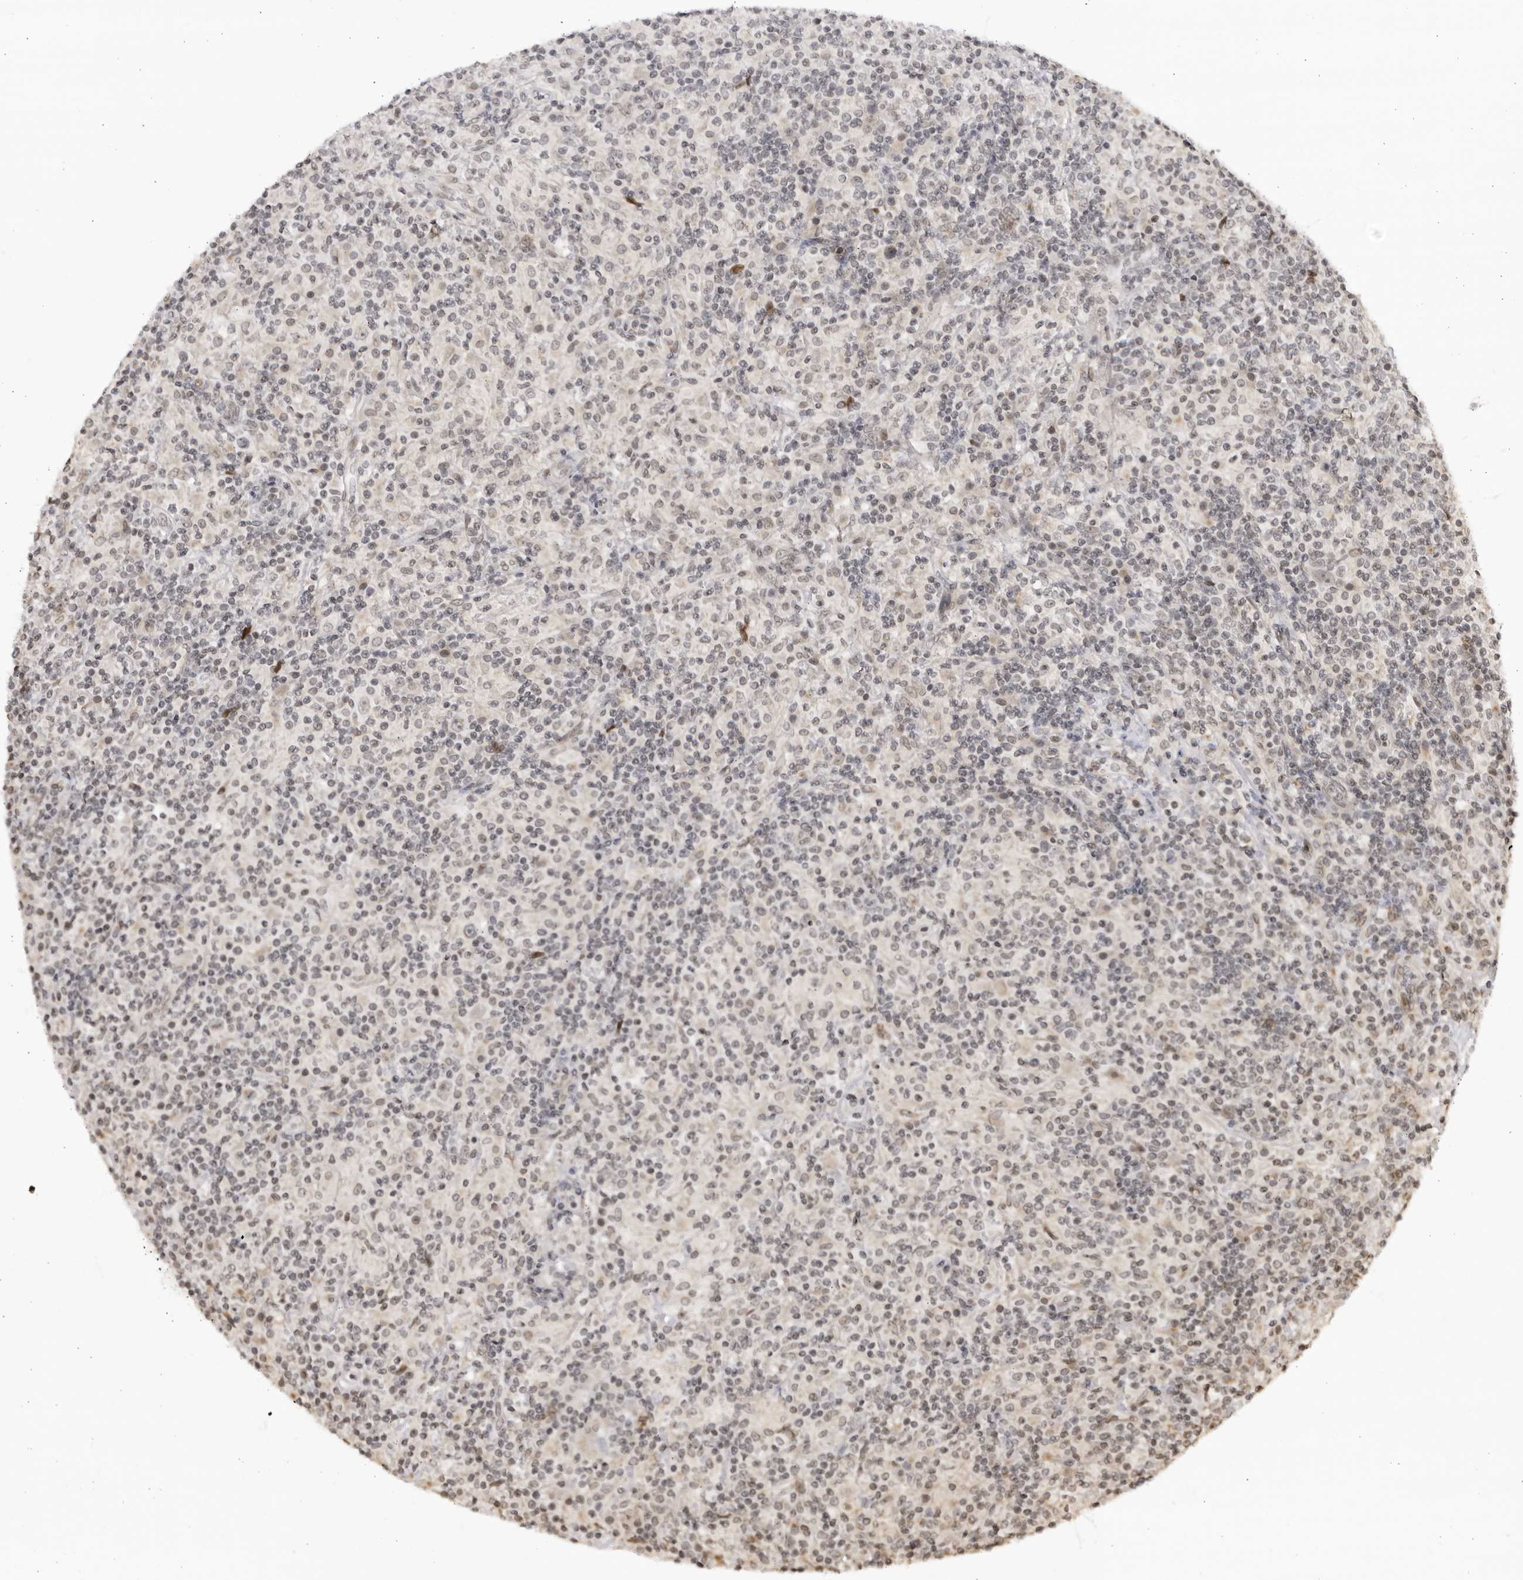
{"staining": {"intensity": "negative", "quantity": "none", "location": "none"}, "tissue": "lymphoma", "cell_type": "Tumor cells", "image_type": "cancer", "snomed": [{"axis": "morphology", "description": "Hodgkin's disease, NOS"}, {"axis": "topography", "description": "Lymph node"}], "caption": "The photomicrograph displays no significant positivity in tumor cells of lymphoma. The staining is performed using DAB brown chromogen with nuclei counter-stained in using hematoxylin.", "gene": "RASGEF1C", "patient": {"sex": "male", "age": 70}}